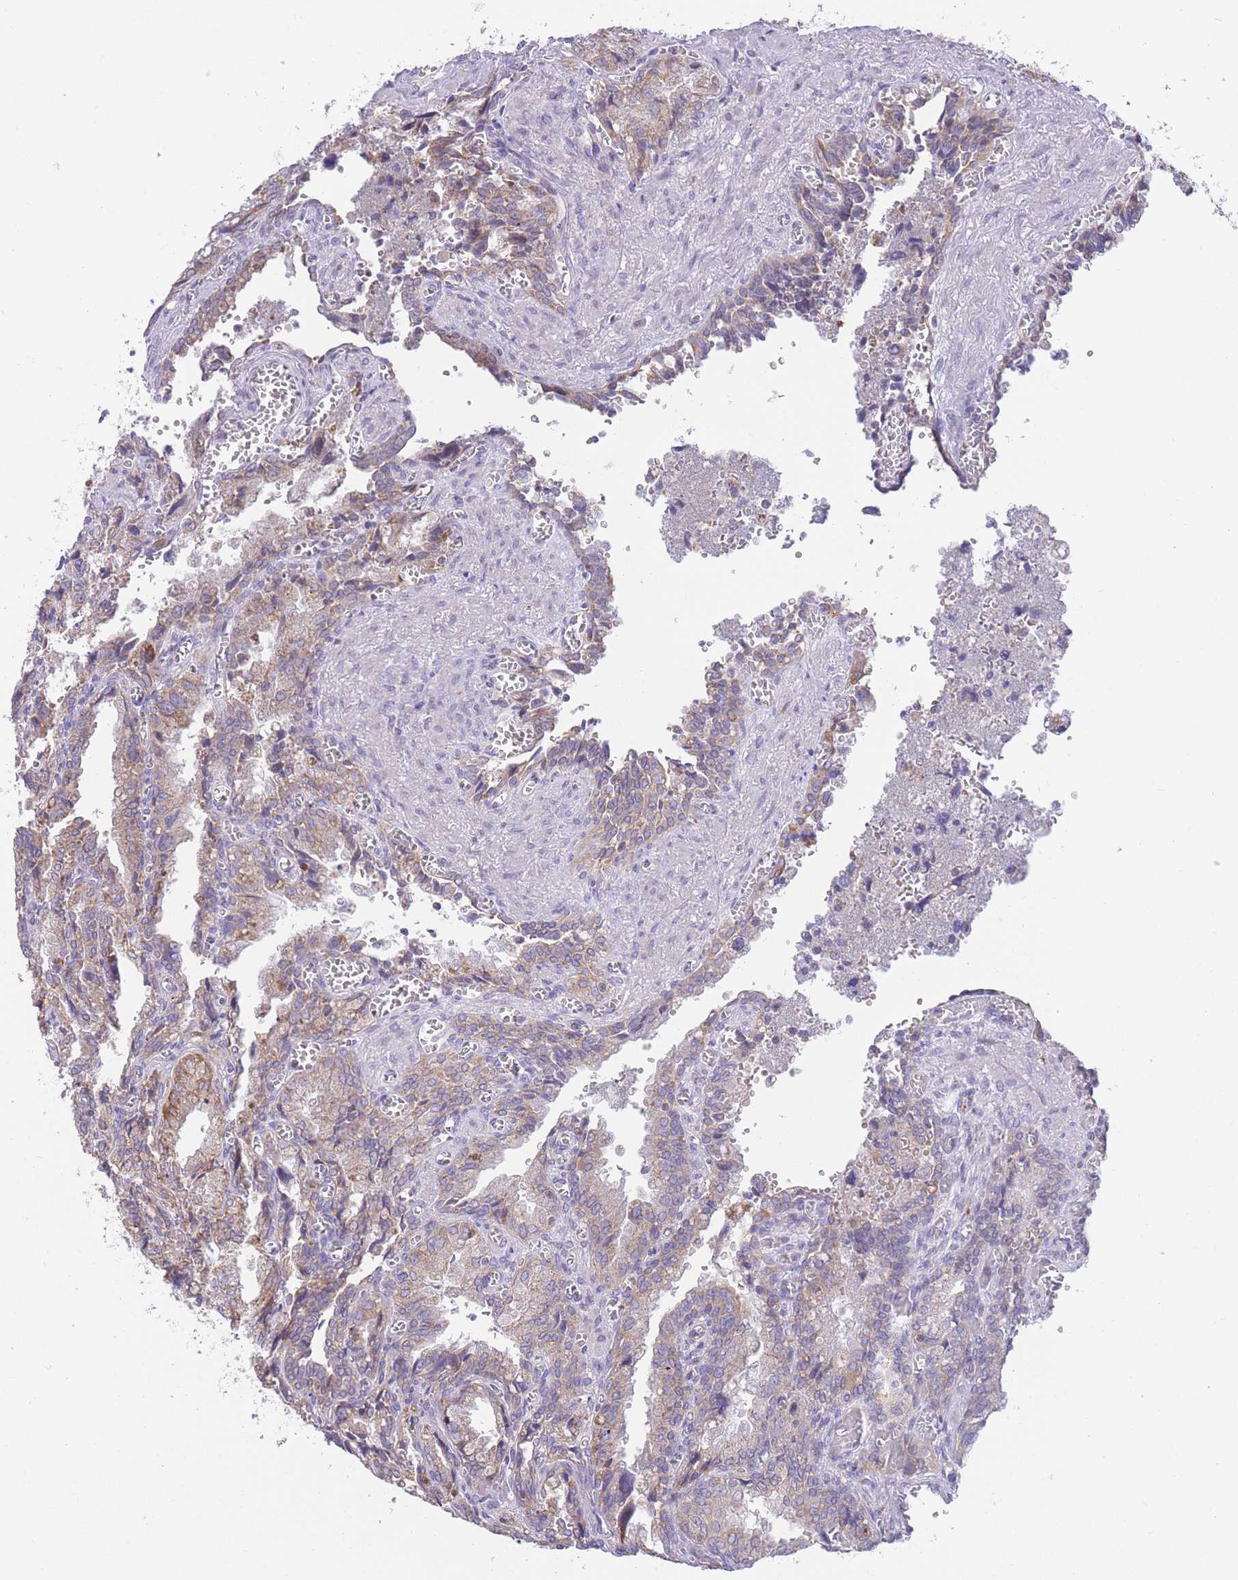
{"staining": {"intensity": "moderate", "quantity": "25%-75%", "location": "cytoplasmic/membranous"}, "tissue": "seminal vesicle", "cell_type": "Glandular cells", "image_type": "normal", "snomed": [{"axis": "morphology", "description": "Normal tissue, NOS"}, {"axis": "topography", "description": "Seminal veicle"}], "caption": "DAB (3,3'-diaminobenzidine) immunohistochemical staining of normal seminal vesicle reveals moderate cytoplasmic/membranous protein expression in about 25%-75% of glandular cells.", "gene": "BOLA2B", "patient": {"sex": "male", "age": 67}}